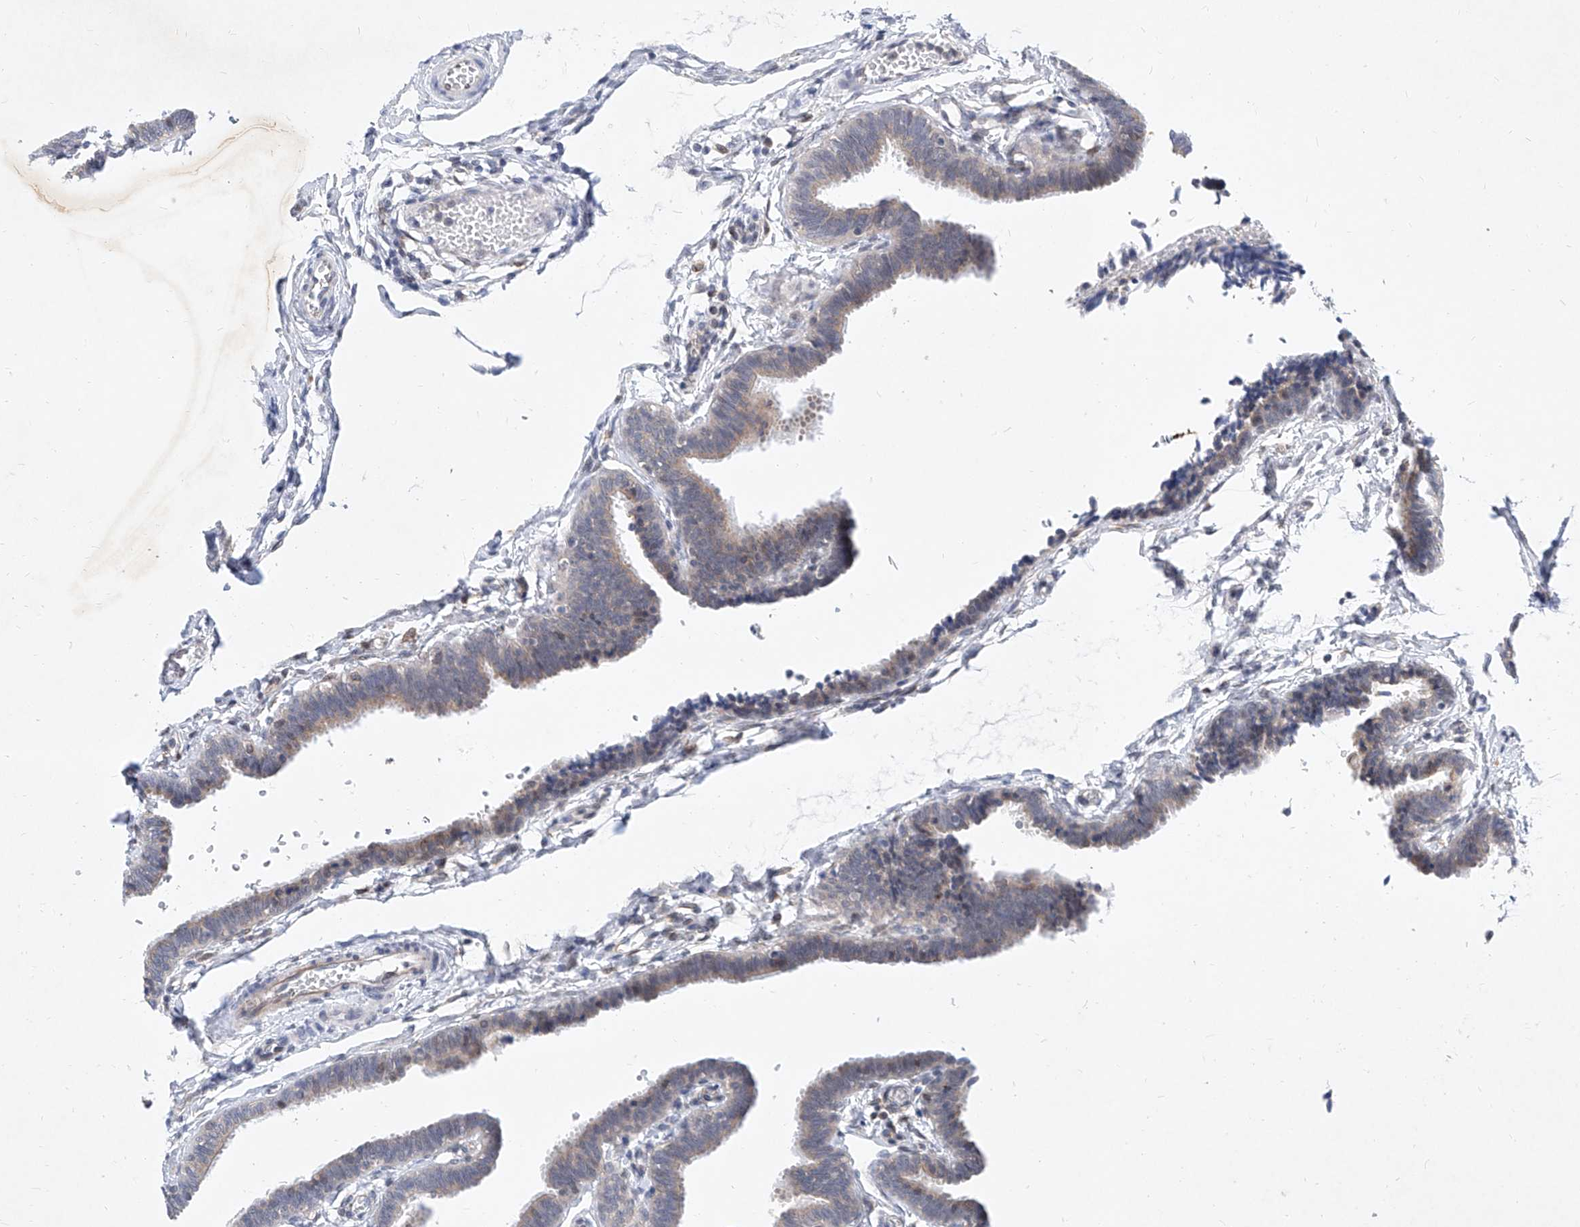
{"staining": {"intensity": "weak", "quantity": "<25%", "location": "cytoplasmic/membranous"}, "tissue": "fallopian tube", "cell_type": "Glandular cells", "image_type": "normal", "snomed": [{"axis": "morphology", "description": "Normal tissue, NOS"}, {"axis": "topography", "description": "Fallopian tube"}, {"axis": "topography", "description": "Ovary"}], "caption": "Immunohistochemistry image of normal human fallopian tube stained for a protein (brown), which exhibits no staining in glandular cells.", "gene": "MX2", "patient": {"sex": "female", "age": 23}}